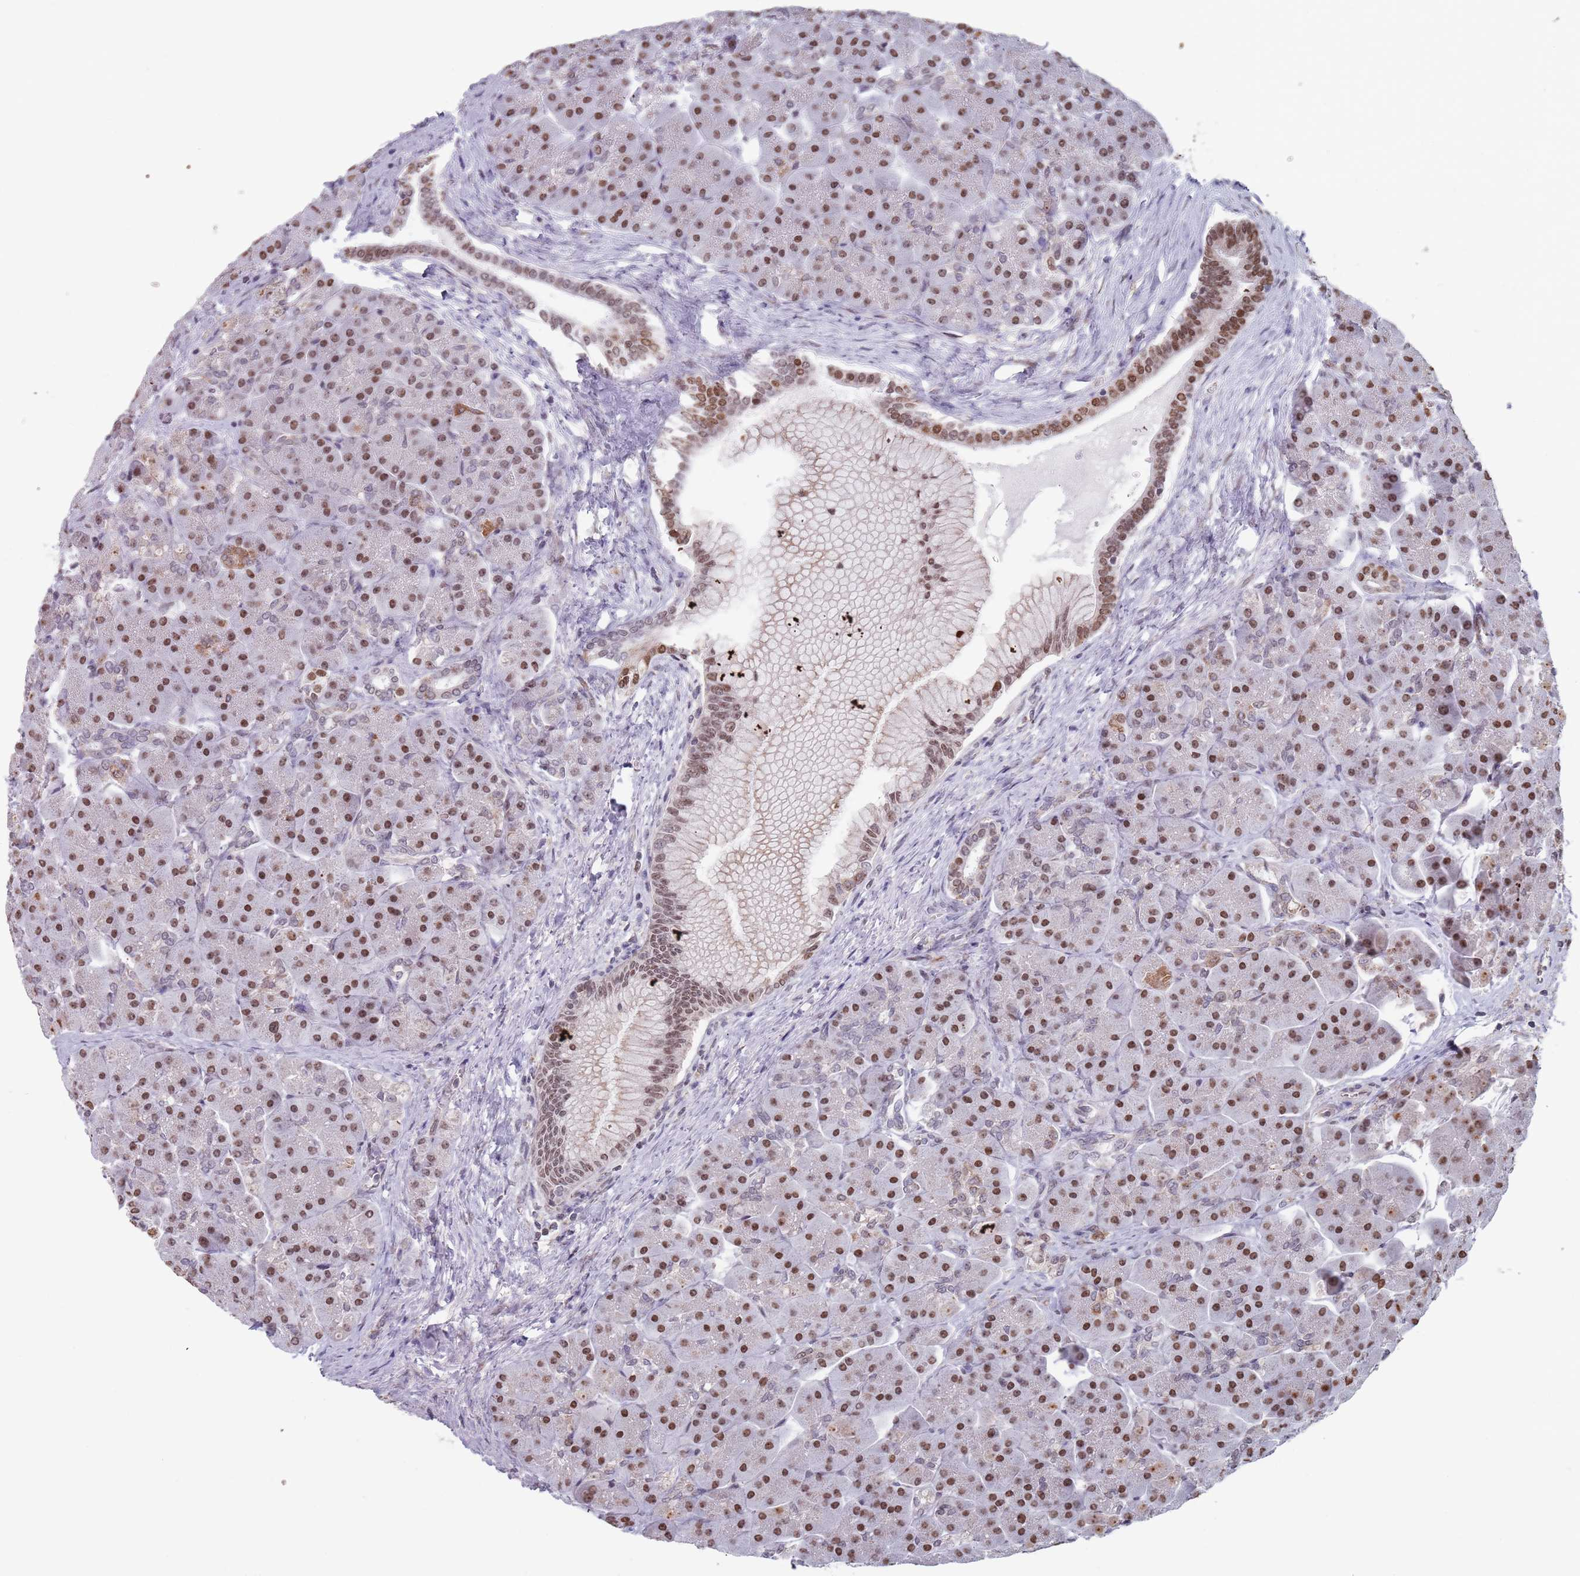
{"staining": {"intensity": "strong", "quantity": "25%-75%", "location": "nuclear"}, "tissue": "pancreas", "cell_type": "Exocrine glandular cells", "image_type": "normal", "snomed": [{"axis": "morphology", "description": "Normal tissue, NOS"}, {"axis": "topography", "description": "Pancreas"}], "caption": "Brown immunohistochemical staining in normal pancreas reveals strong nuclear staining in about 25%-75% of exocrine glandular cells.", "gene": "MFSD12", "patient": {"sex": "male", "age": 66}}